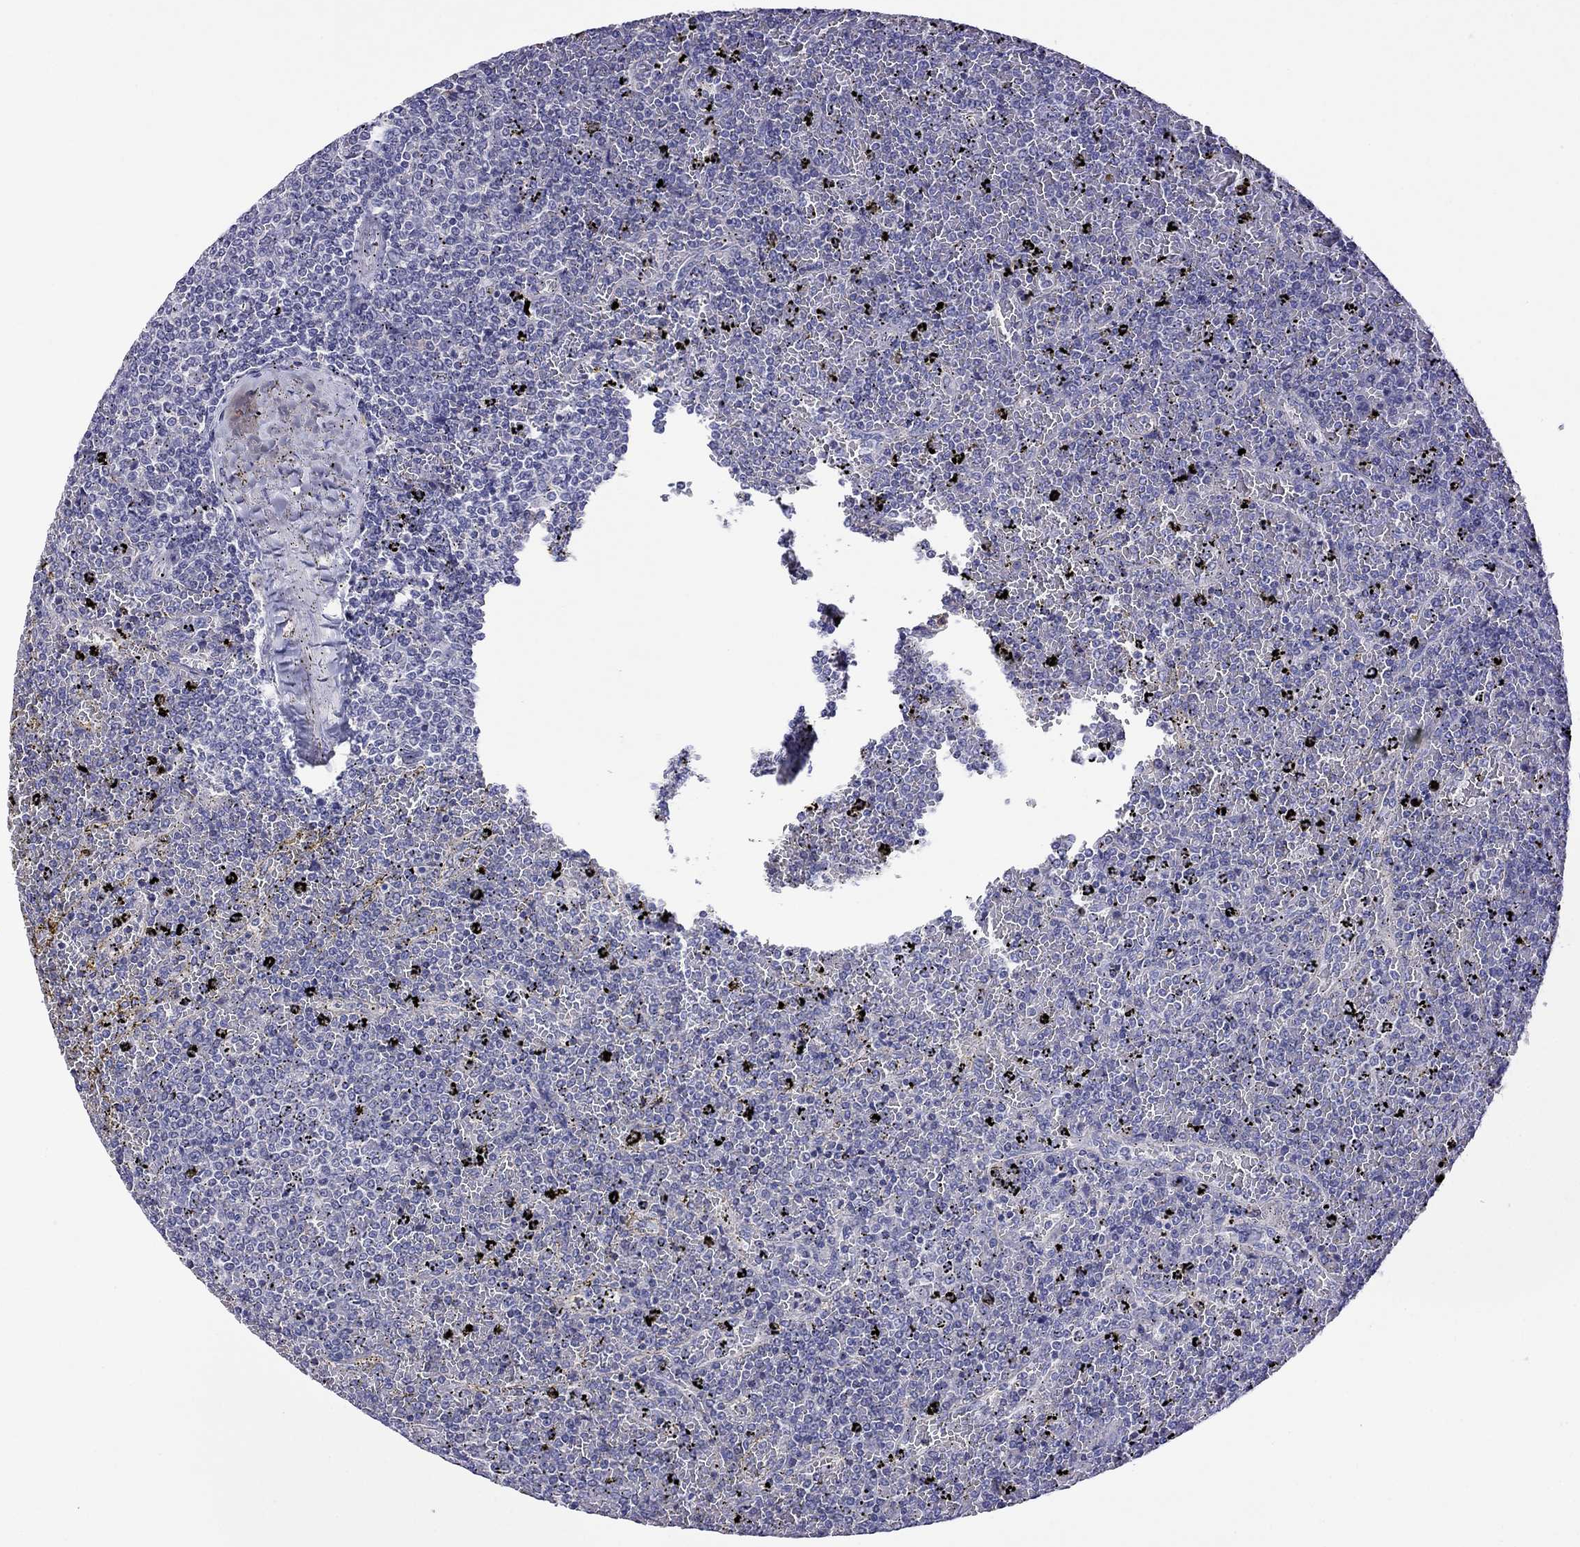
{"staining": {"intensity": "negative", "quantity": "none", "location": "none"}, "tissue": "lymphoma", "cell_type": "Tumor cells", "image_type": "cancer", "snomed": [{"axis": "morphology", "description": "Malignant lymphoma, non-Hodgkin's type, Low grade"}, {"axis": "topography", "description": "Spleen"}], "caption": "Human lymphoma stained for a protein using IHC reveals no expression in tumor cells.", "gene": "STAR", "patient": {"sex": "female", "age": 77}}